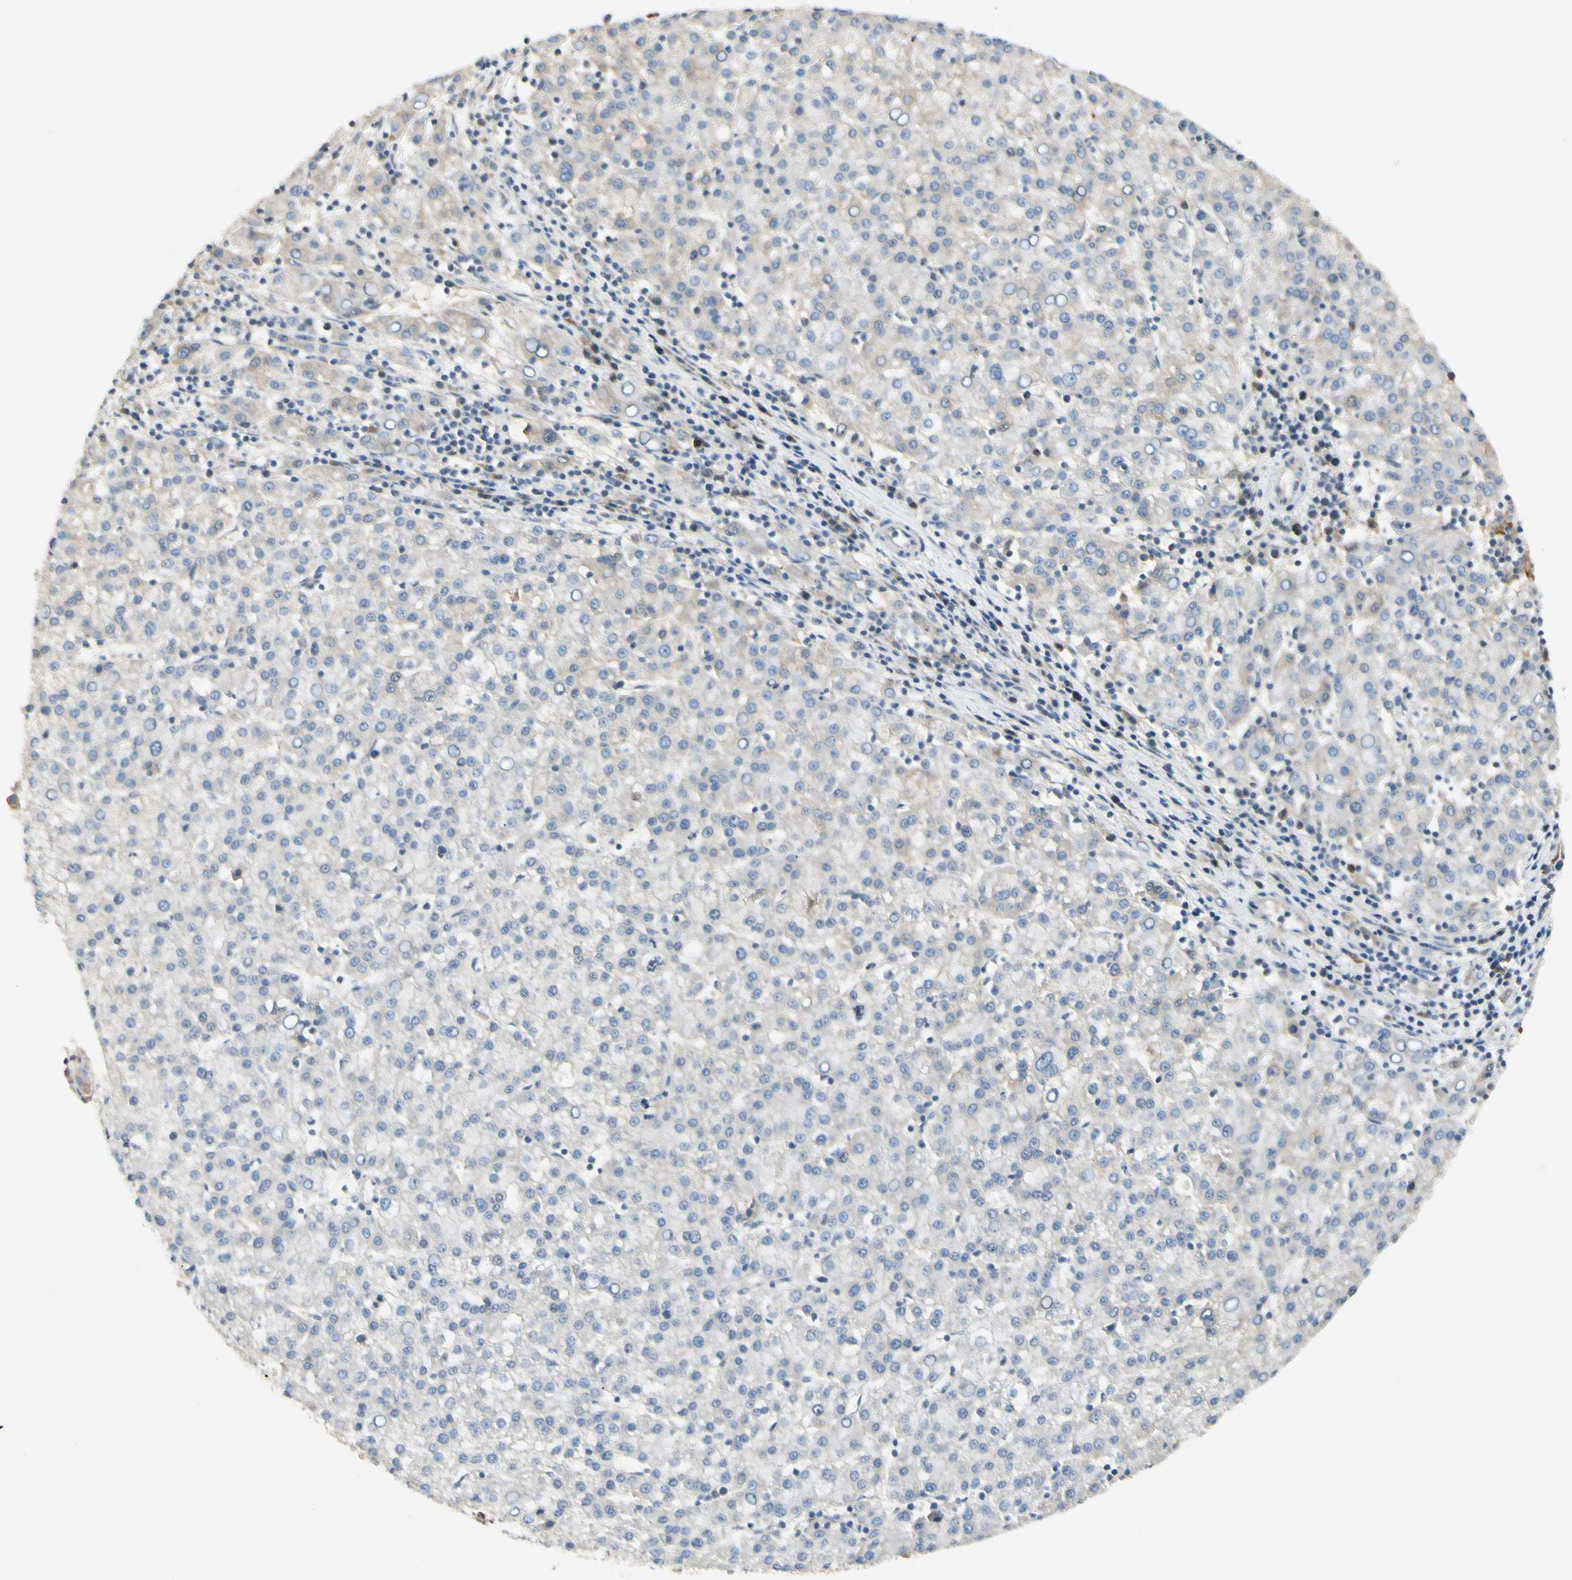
{"staining": {"intensity": "negative", "quantity": "none", "location": "none"}, "tissue": "liver cancer", "cell_type": "Tumor cells", "image_type": "cancer", "snomed": [{"axis": "morphology", "description": "Carcinoma, Hepatocellular, NOS"}, {"axis": "topography", "description": "Liver"}], "caption": "Tumor cells show no significant protein staining in liver cancer.", "gene": "ICAM5", "patient": {"sex": "female", "age": 58}}